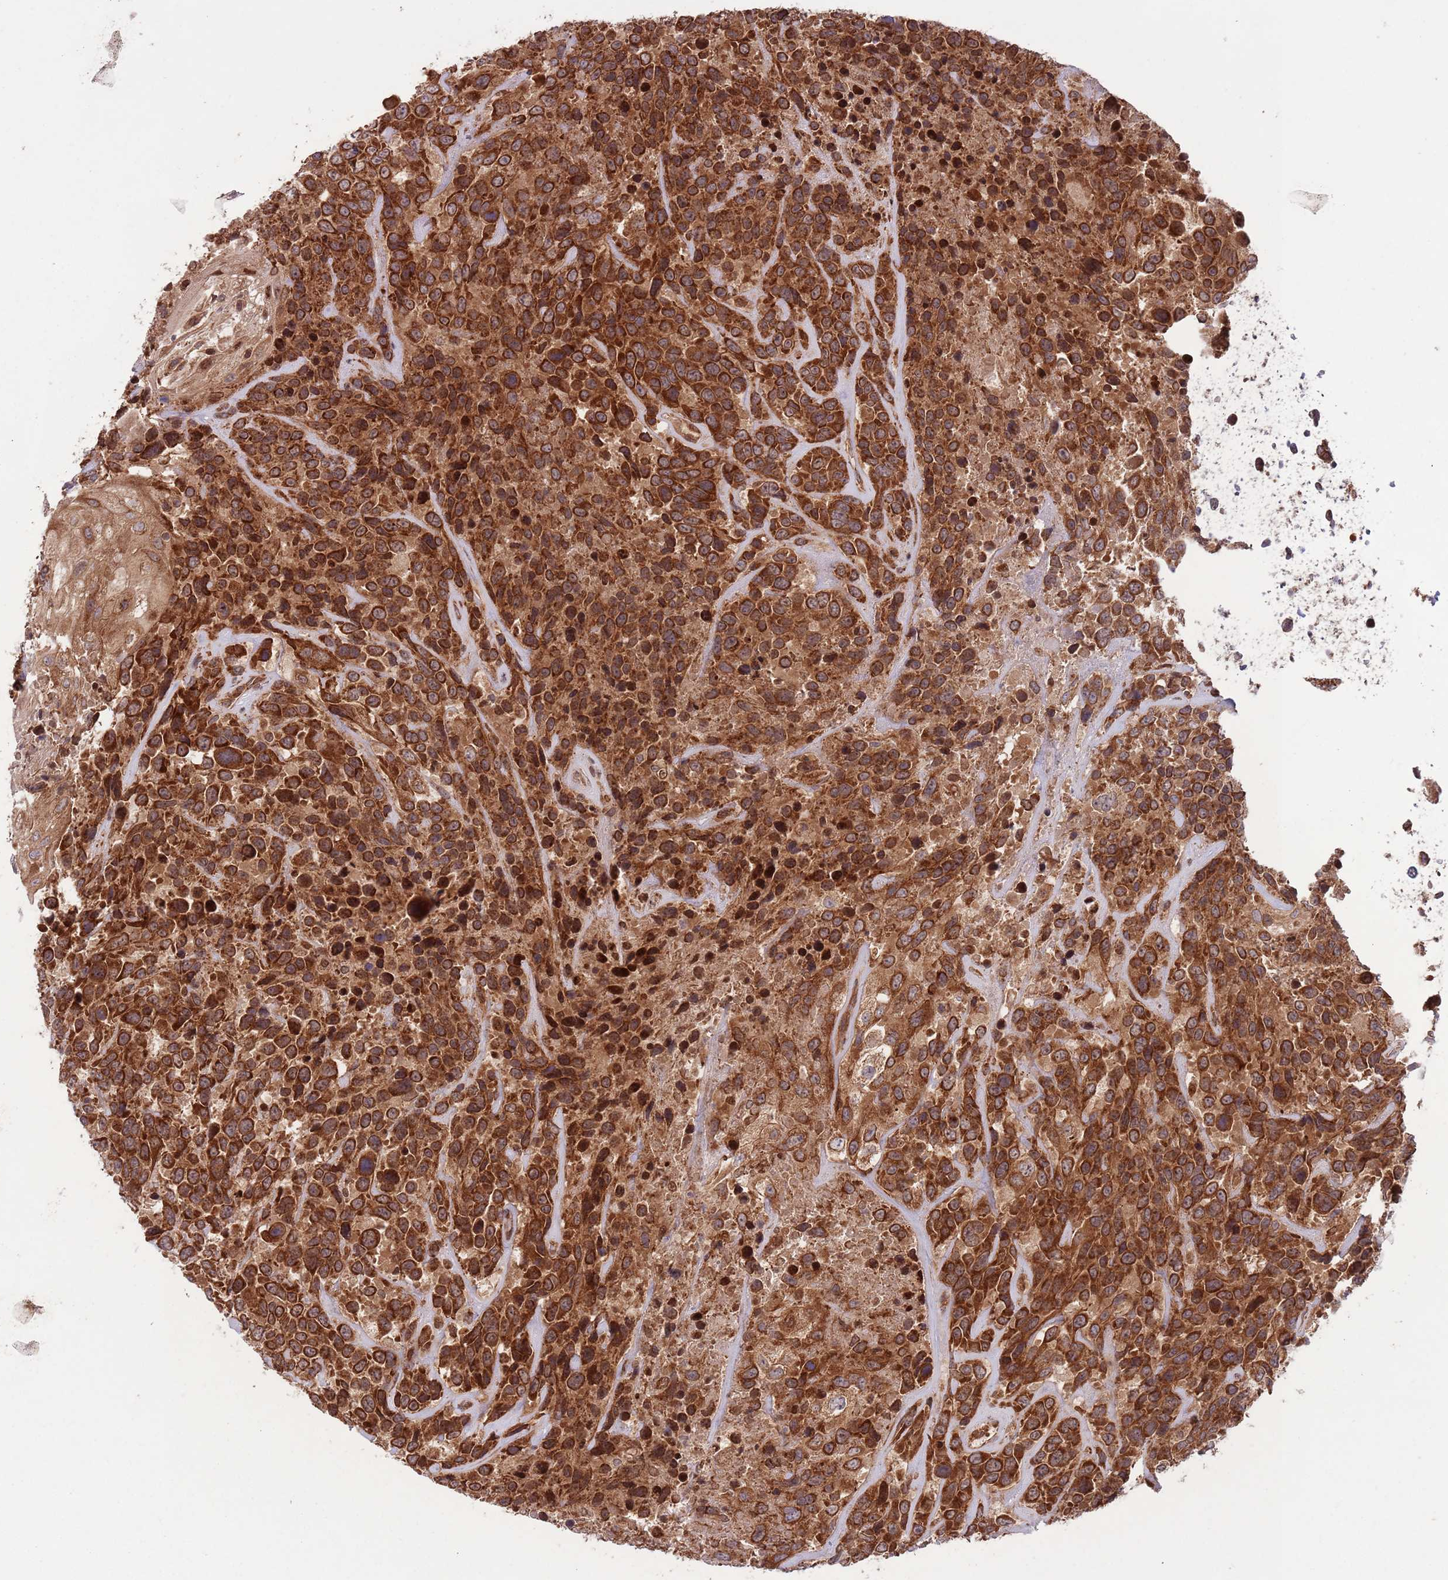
{"staining": {"intensity": "strong", "quantity": ">75%", "location": "cytoplasmic/membranous"}, "tissue": "urothelial cancer", "cell_type": "Tumor cells", "image_type": "cancer", "snomed": [{"axis": "morphology", "description": "Urothelial carcinoma, High grade"}, {"axis": "topography", "description": "Urinary bladder"}], "caption": "The image displays immunohistochemical staining of high-grade urothelial carcinoma. There is strong cytoplasmic/membranous positivity is appreciated in about >75% of tumor cells.", "gene": "MFNG", "patient": {"sex": "female", "age": 70}}